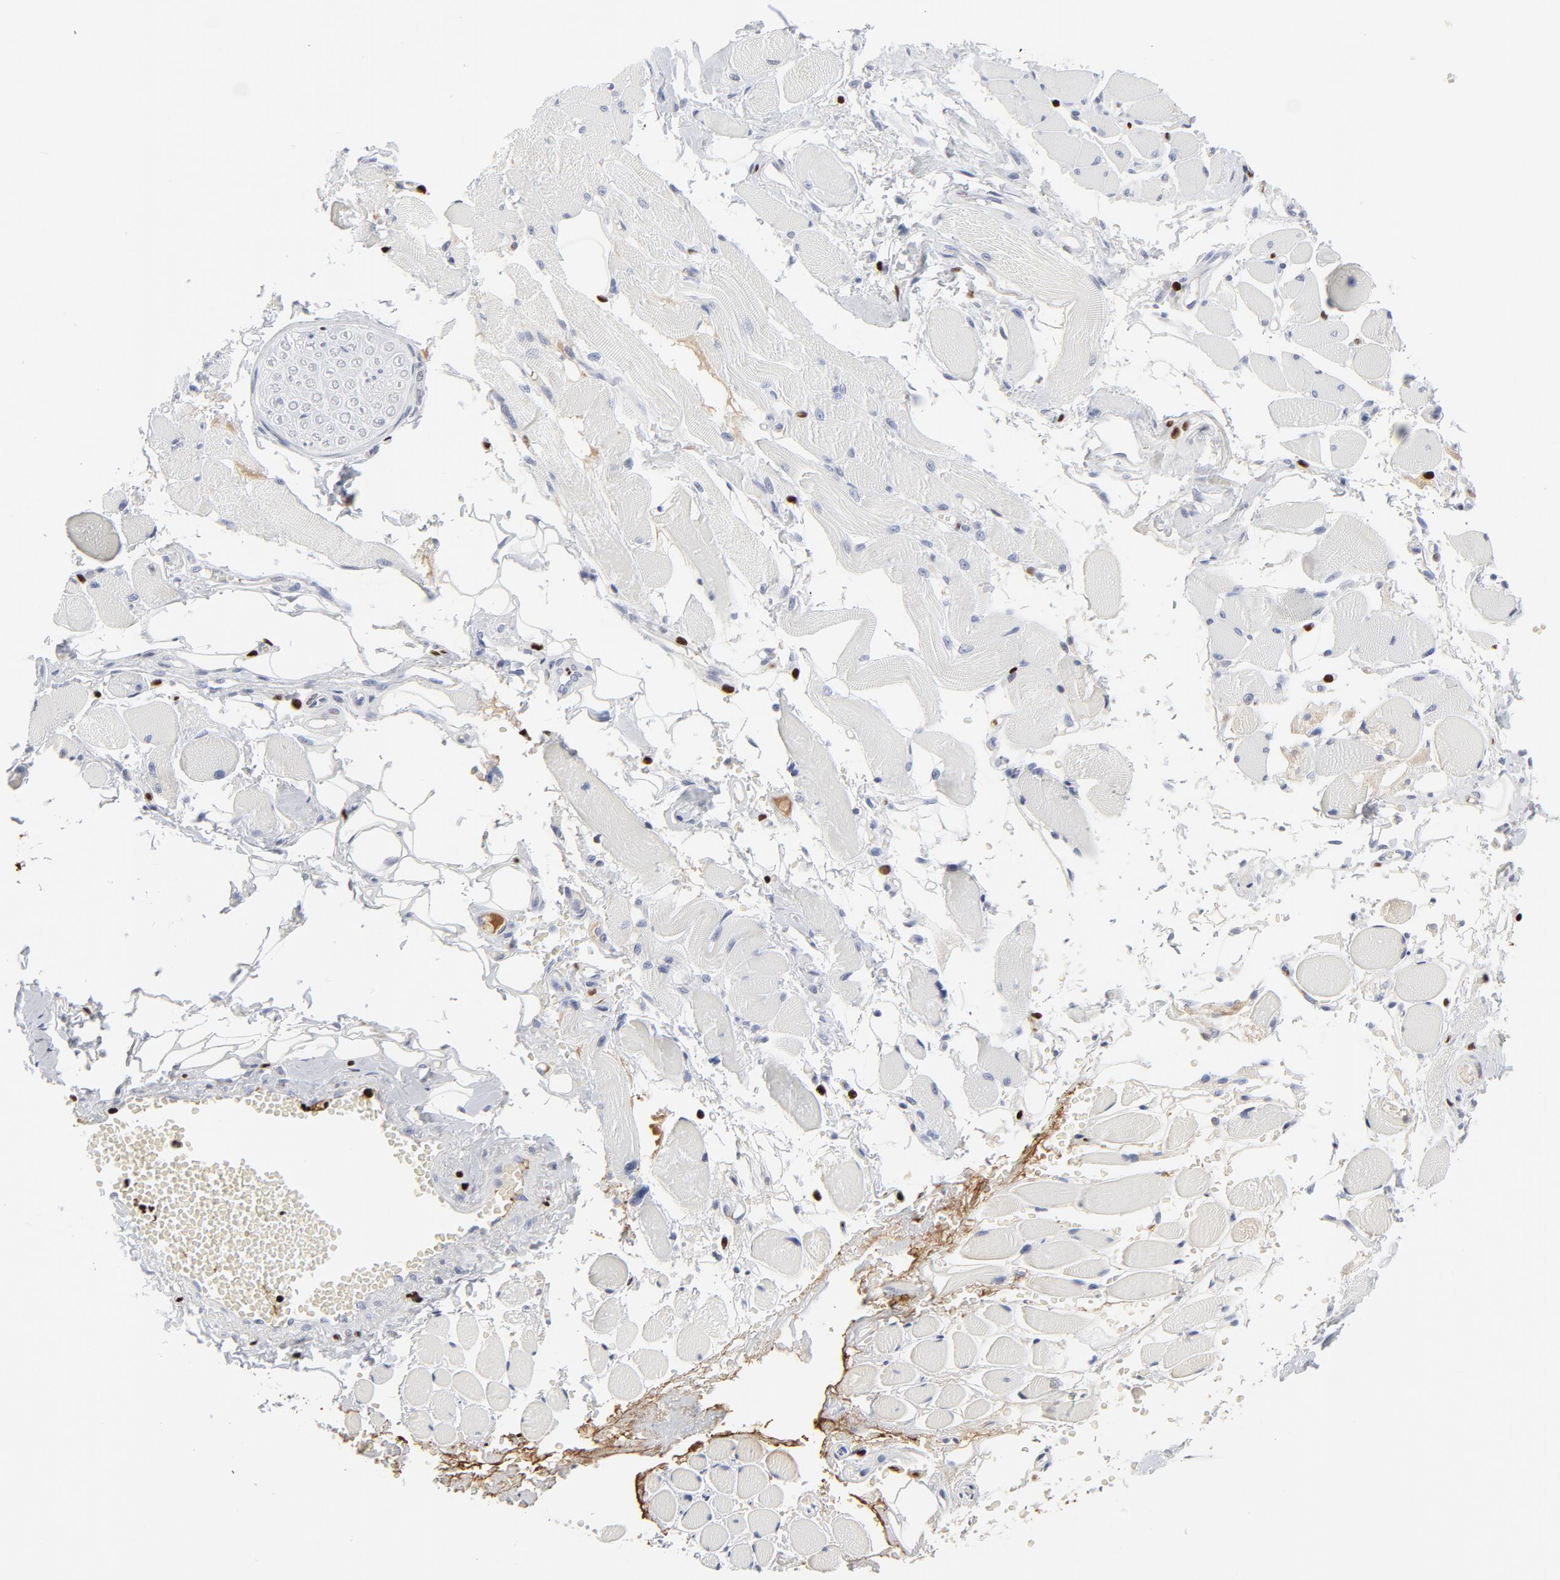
{"staining": {"intensity": "negative", "quantity": "none", "location": "none"}, "tissue": "adipose tissue", "cell_type": "Adipocytes", "image_type": "normal", "snomed": [{"axis": "morphology", "description": "Normal tissue, NOS"}, {"axis": "morphology", "description": "Squamous cell carcinoma, NOS"}, {"axis": "topography", "description": "Skeletal muscle"}, {"axis": "topography", "description": "Soft tissue"}, {"axis": "topography", "description": "Oral tissue"}], "caption": "An immunohistochemistry (IHC) photomicrograph of unremarkable adipose tissue is shown. There is no staining in adipocytes of adipose tissue. Brightfield microscopy of immunohistochemistry stained with DAB (3,3'-diaminobenzidine) (brown) and hematoxylin (blue), captured at high magnification.", "gene": "SMARCC2", "patient": {"sex": "male", "age": 54}}